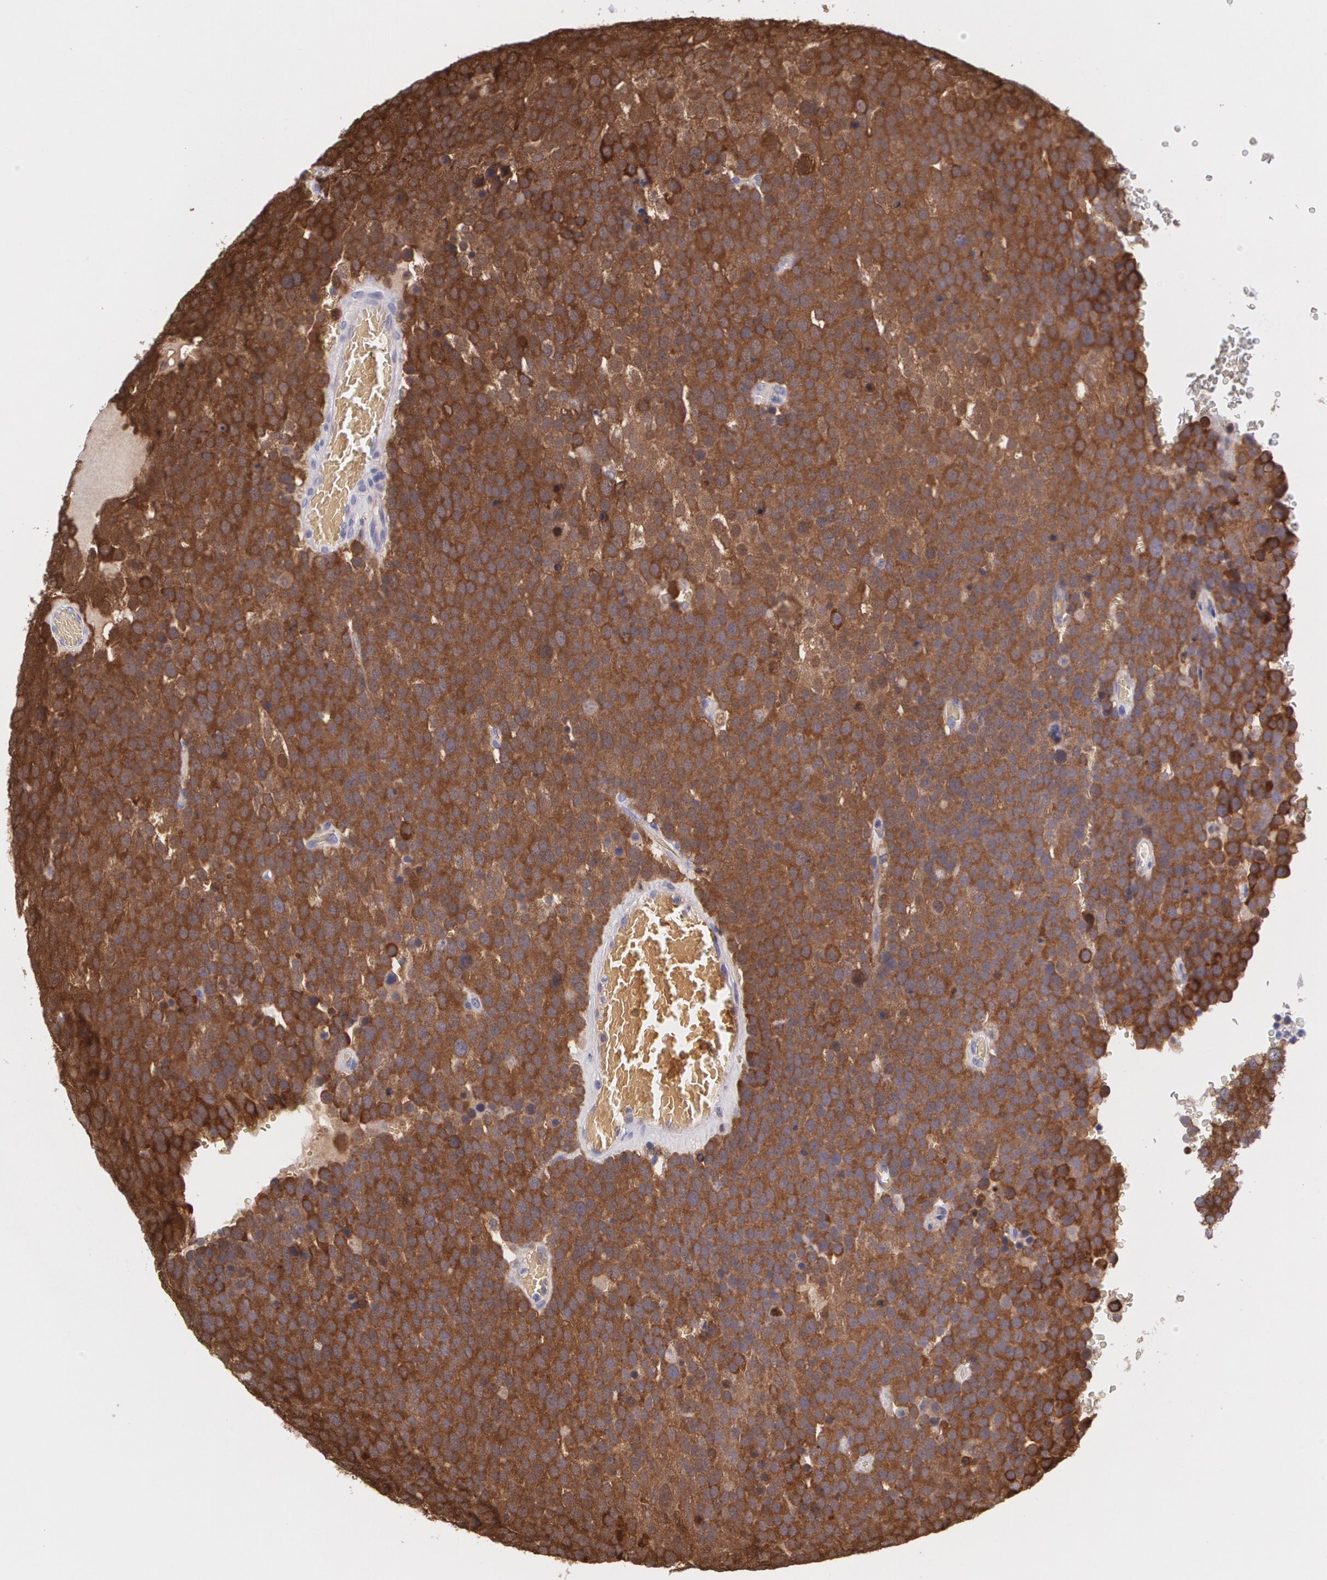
{"staining": {"intensity": "strong", "quantity": ">75%", "location": "cytoplasmic/membranous"}, "tissue": "testis cancer", "cell_type": "Tumor cells", "image_type": "cancer", "snomed": [{"axis": "morphology", "description": "Seminoma, NOS"}, {"axis": "topography", "description": "Testis"}], "caption": "This is an image of IHC staining of testis seminoma, which shows strong positivity in the cytoplasmic/membranous of tumor cells.", "gene": "HSPH1", "patient": {"sex": "male", "age": 71}}